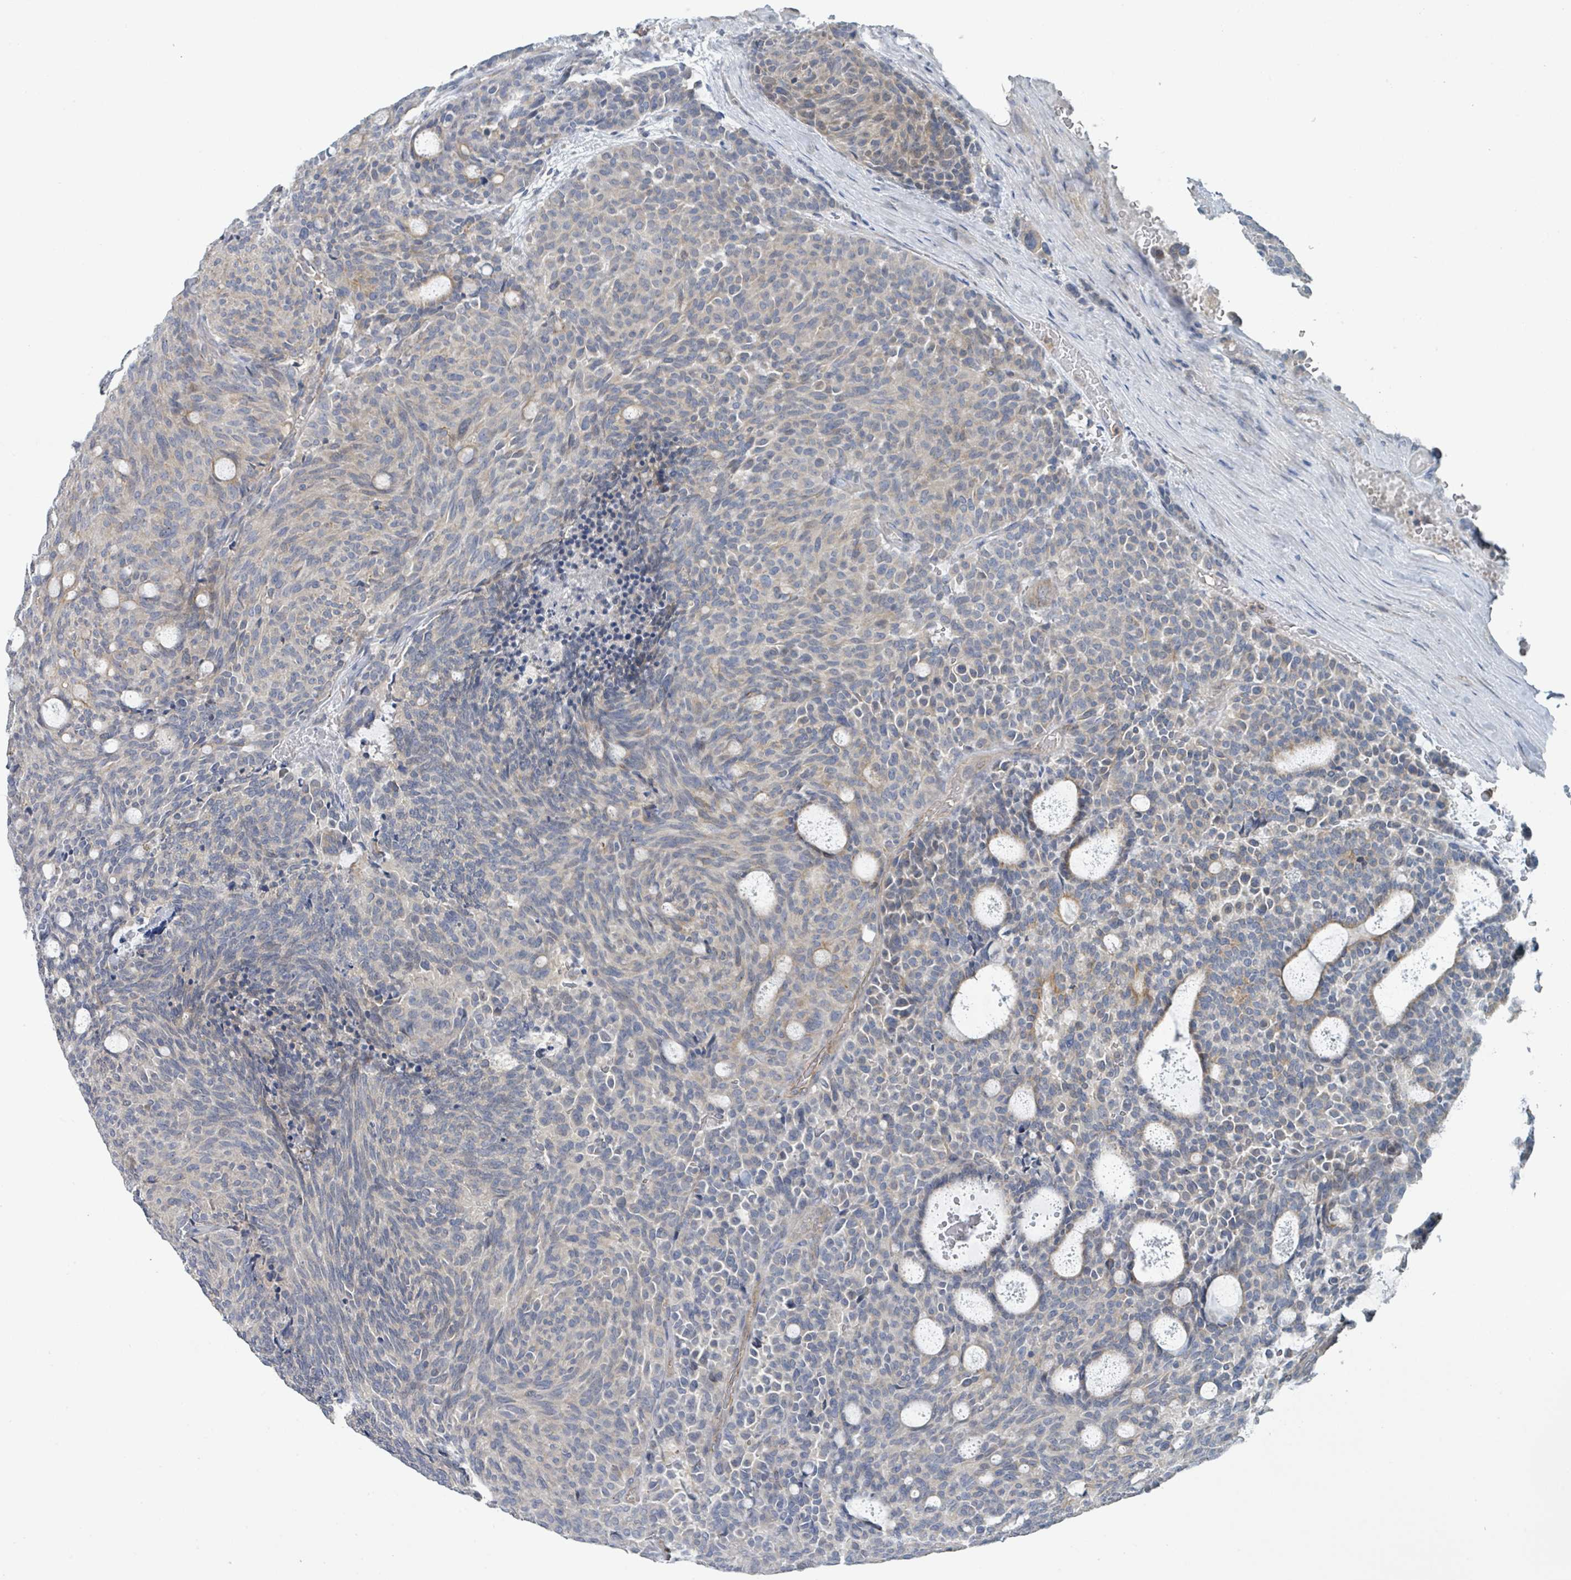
{"staining": {"intensity": "negative", "quantity": "none", "location": "none"}, "tissue": "carcinoid", "cell_type": "Tumor cells", "image_type": "cancer", "snomed": [{"axis": "morphology", "description": "Carcinoid, malignant, NOS"}, {"axis": "topography", "description": "Pancreas"}], "caption": "The micrograph shows no significant positivity in tumor cells of carcinoid (malignant).", "gene": "LRRC42", "patient": {"sex": "female", "age": 54}}